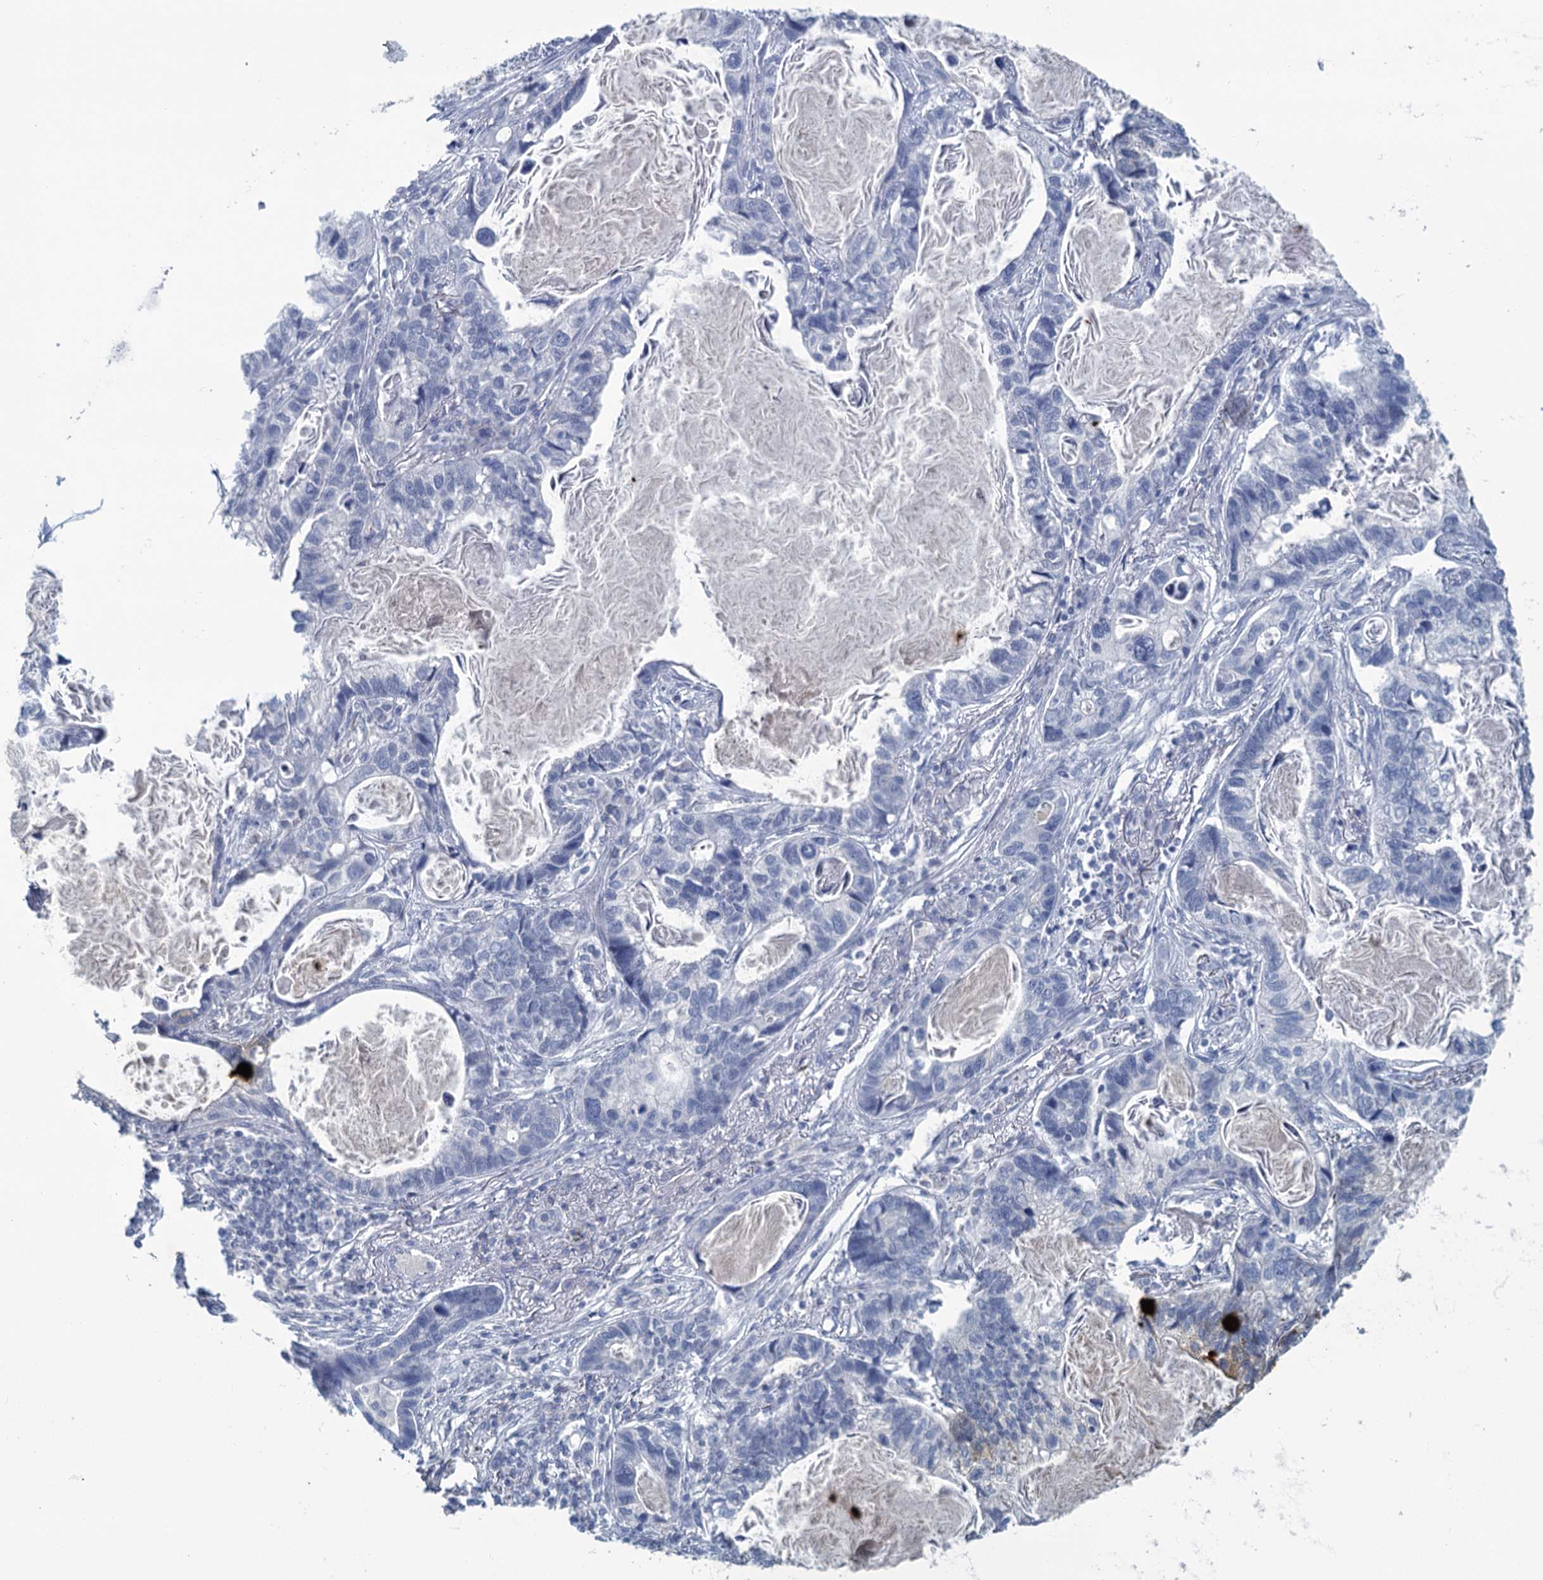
{"staining": {"intensity": "negative", "quantity": "none", "location": "none"}, "tissue": "lung cancer", "cell_type": "Tumor cells", "image_type": "cancer", "snomed": [{"axis": "morphology", "description": "Adenocarcinoma, NOS"}, {"axis": "topography", "description": "Lung"}], "caption": "This is a image of immunohistochemistry (IHC) staining of lung adenocarcinoma, which shows no positivity in tumor cells.", "gene": "CHGA", "patient": {"sex": "male", "age": 67}}